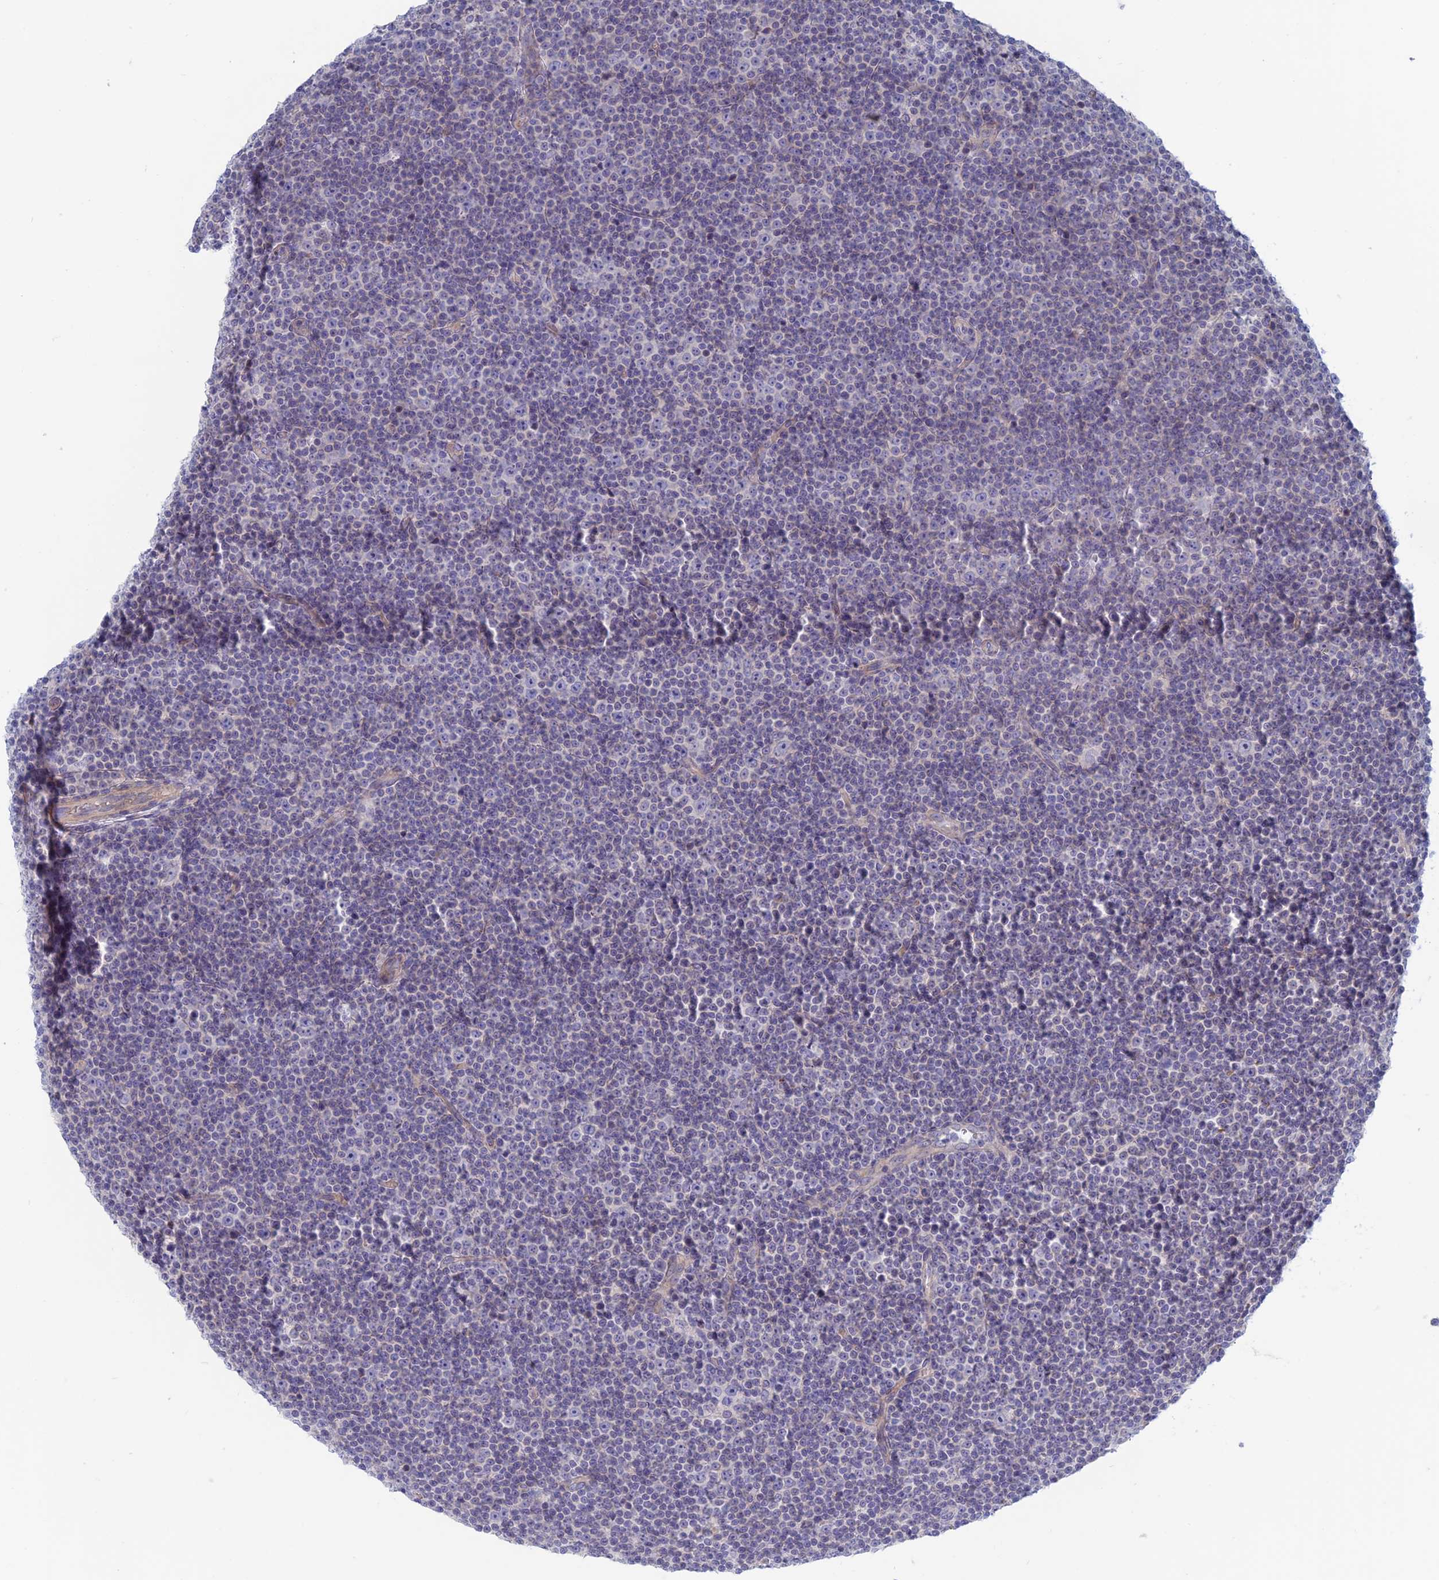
{"staining": {"intensity": "negative", "quantity": "none", "location": "none"}, "tissue": "lymphoma", "cell_type": "Tumor cells", "image_type": "cancer", "snomed": [{"axis": "morphology", "description": "Malignant lymphoma, non-Hodgkin's type, Low grade"}, {"axis": "topography", "description": "Lymph node"}], "caption": "Tumor cells show no significant protein staining in lymphoma. (DAB (3,3'-diaminobenzidine) immunohistochemistry visualized using brightfield microscopy, high magnification).", "gene": "TBC1D30", "patient": {"sex": "female", "age": 67}}